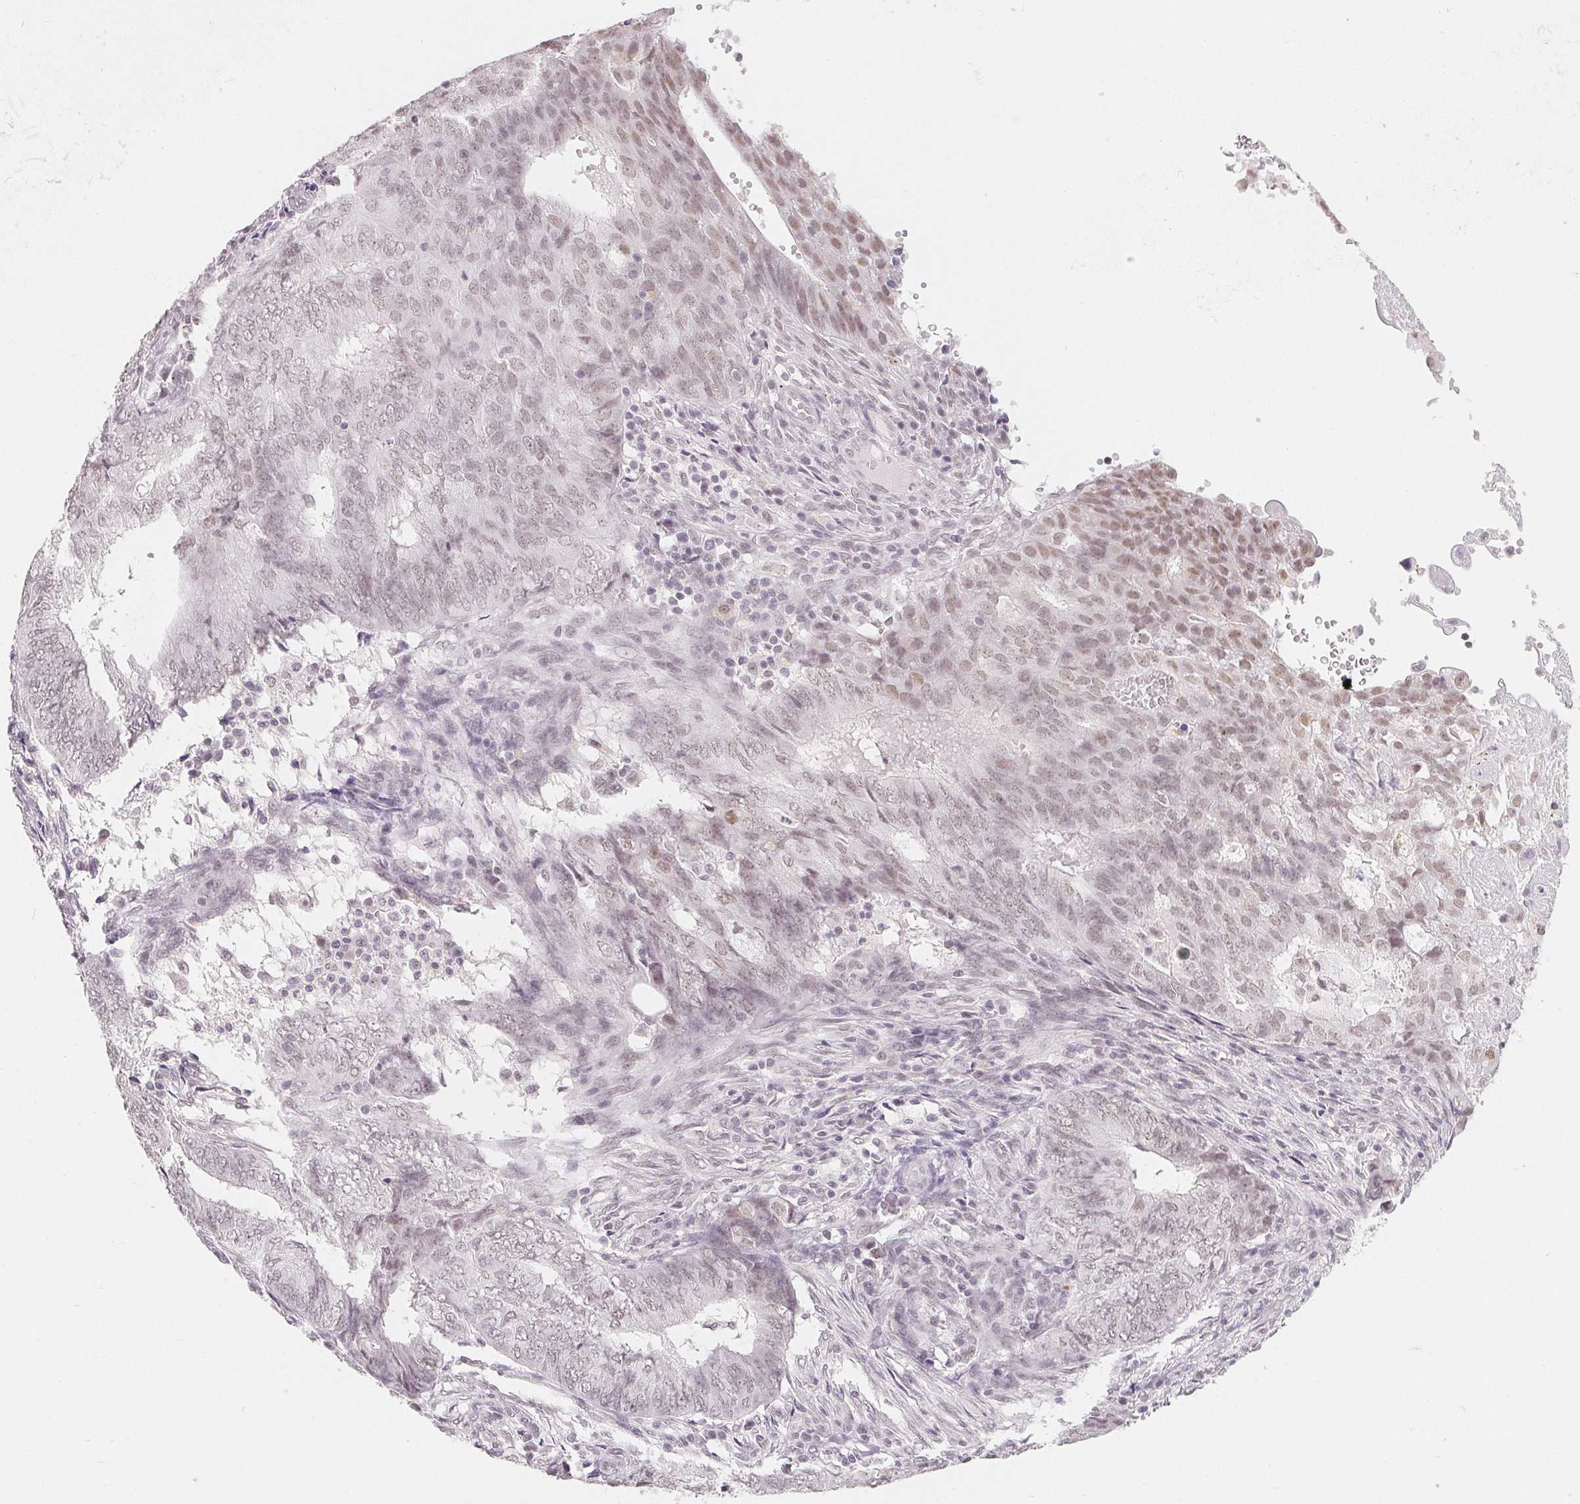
{"staining": {"intensity": "negative", "quantity": "none", "location": "none"}, "tissue": "endometrial cancer", "cell_type": "Tumor cells", "image_type": "cancer", "snomed": [{"axis": "morphology", "description": "Adenocarcinoma, NOS"}, {"axis": "topography", "description": "Endometrium"}], "caption": "The photomicrograph demonstrates no staining of tumor cells in endometrial adenocarcinoma.", "gene": "NXF3", "patient": {"sex": "female", "age": 62}}